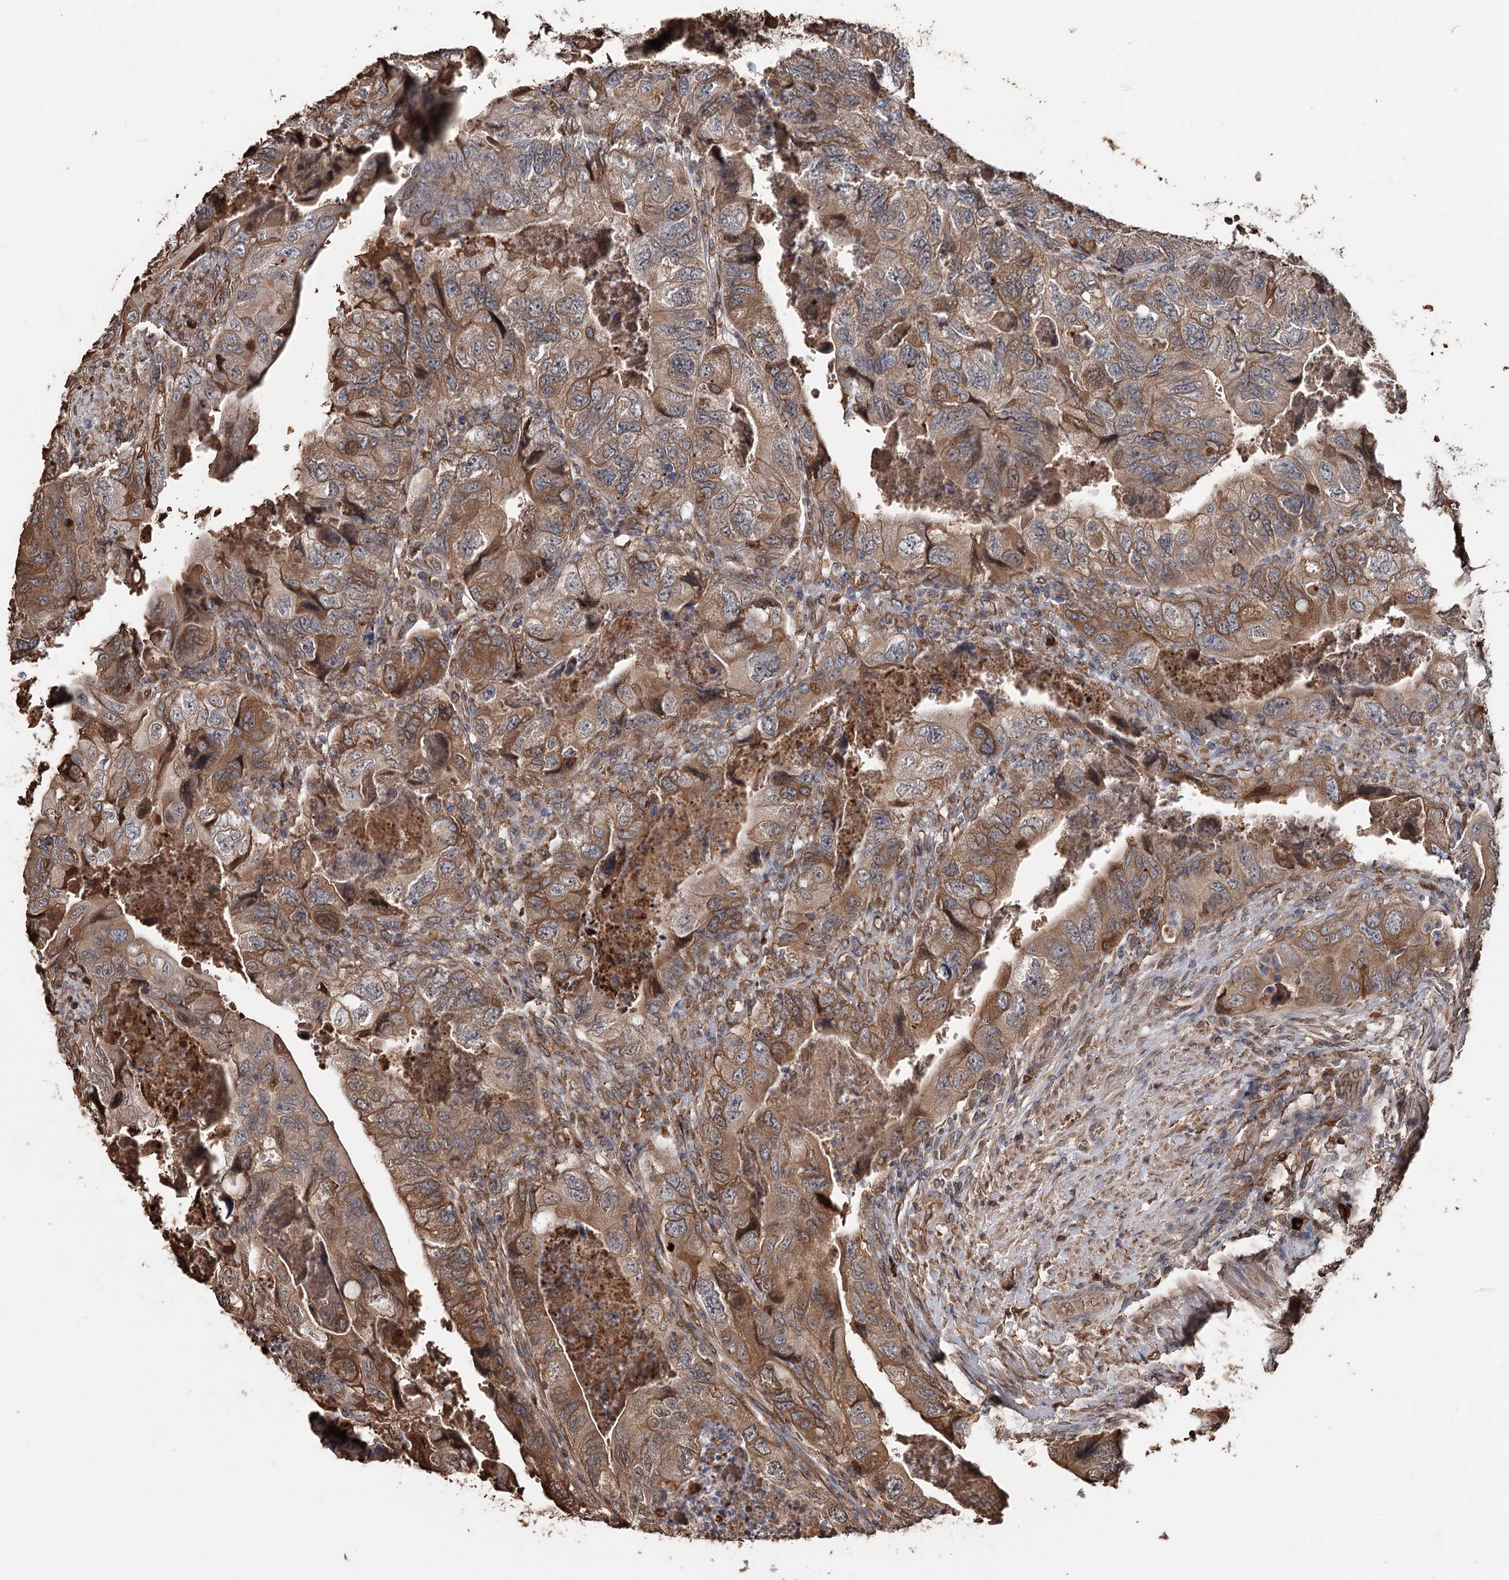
{"staining": {"intensity": "moderate", "quantity": ">75%", "location": "cytoplasmic/membranous"}, "tissue": "colorectal cancer", "cell_type": "Tumor cells", "image_type": "cancer", "snomed": [{"axis": "morphology", "description": "Adenocarcinoma, NOS"}, {"axis": "topography", "description": "Rectum"}], "caption": "Human colorectal cancer (adenocarcinoma) stained for a protein (brown) exhibits moderate cytoplasmic/membranous positive staining in approximately >75% of tumor cells.", "gene": "SYVN1", "patient": {"sex": "male", "age": 63}}